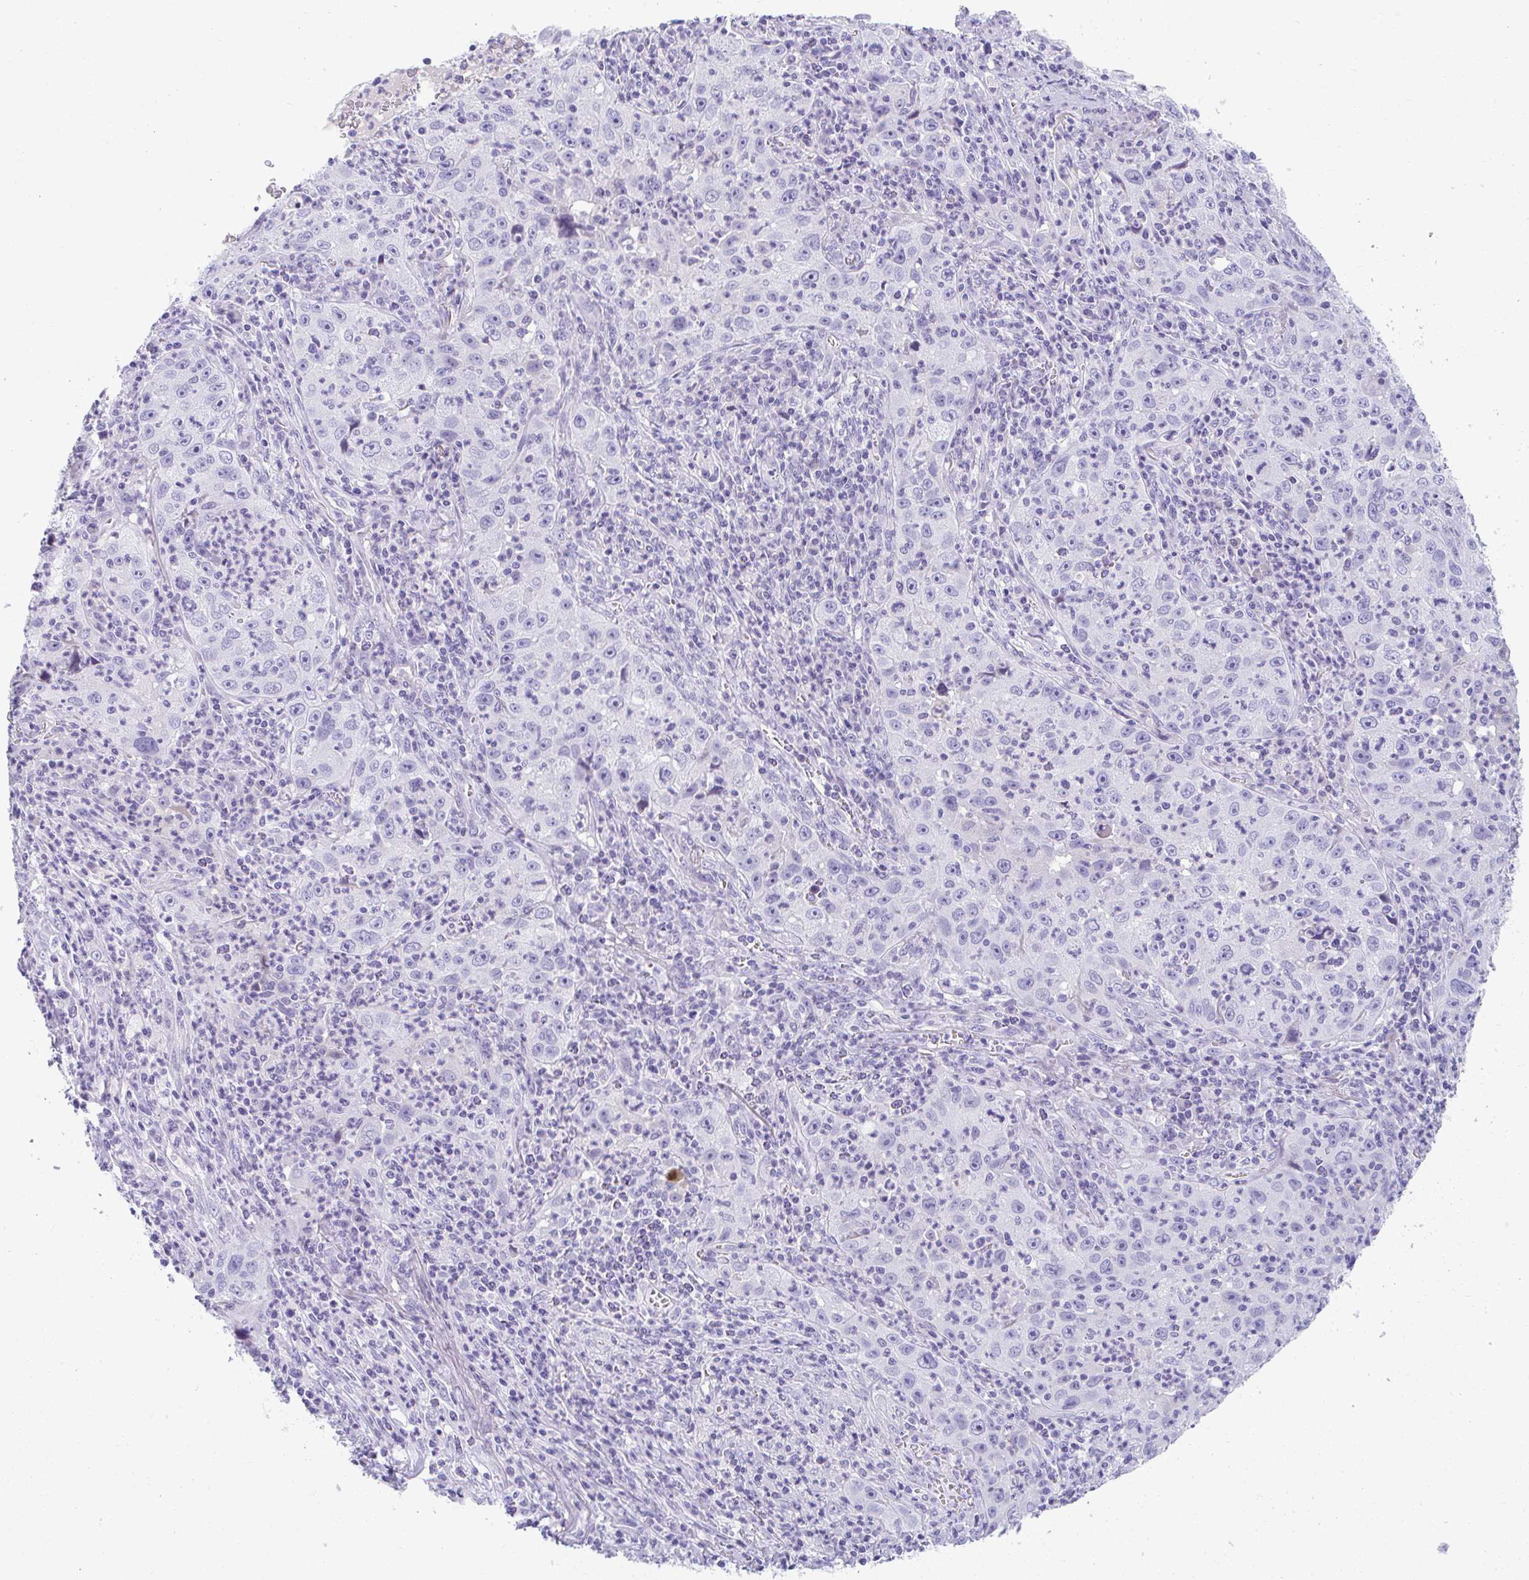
{"staining": {"intensity": "negative", "quantity": "none", "location": "none"}, "tissue": "lung cancer", "cell_type": "Tumor cells", "image_type": "cancer", "snomed": [{"axis": "morphology", "description": "Squamous cell carcinoma, NOS"}, {"axis": "topography", "description": "Lung"}], "caption": "High power microscopy histopathology image of an immunohistochemistry (IHC) image of squamous cell carcinoma (lung), revealing no significant expression in tumor cells. Nuclei are stained in blue.", "gene": "TTC30B", "patient": {"sex": "male", "age": 71}}